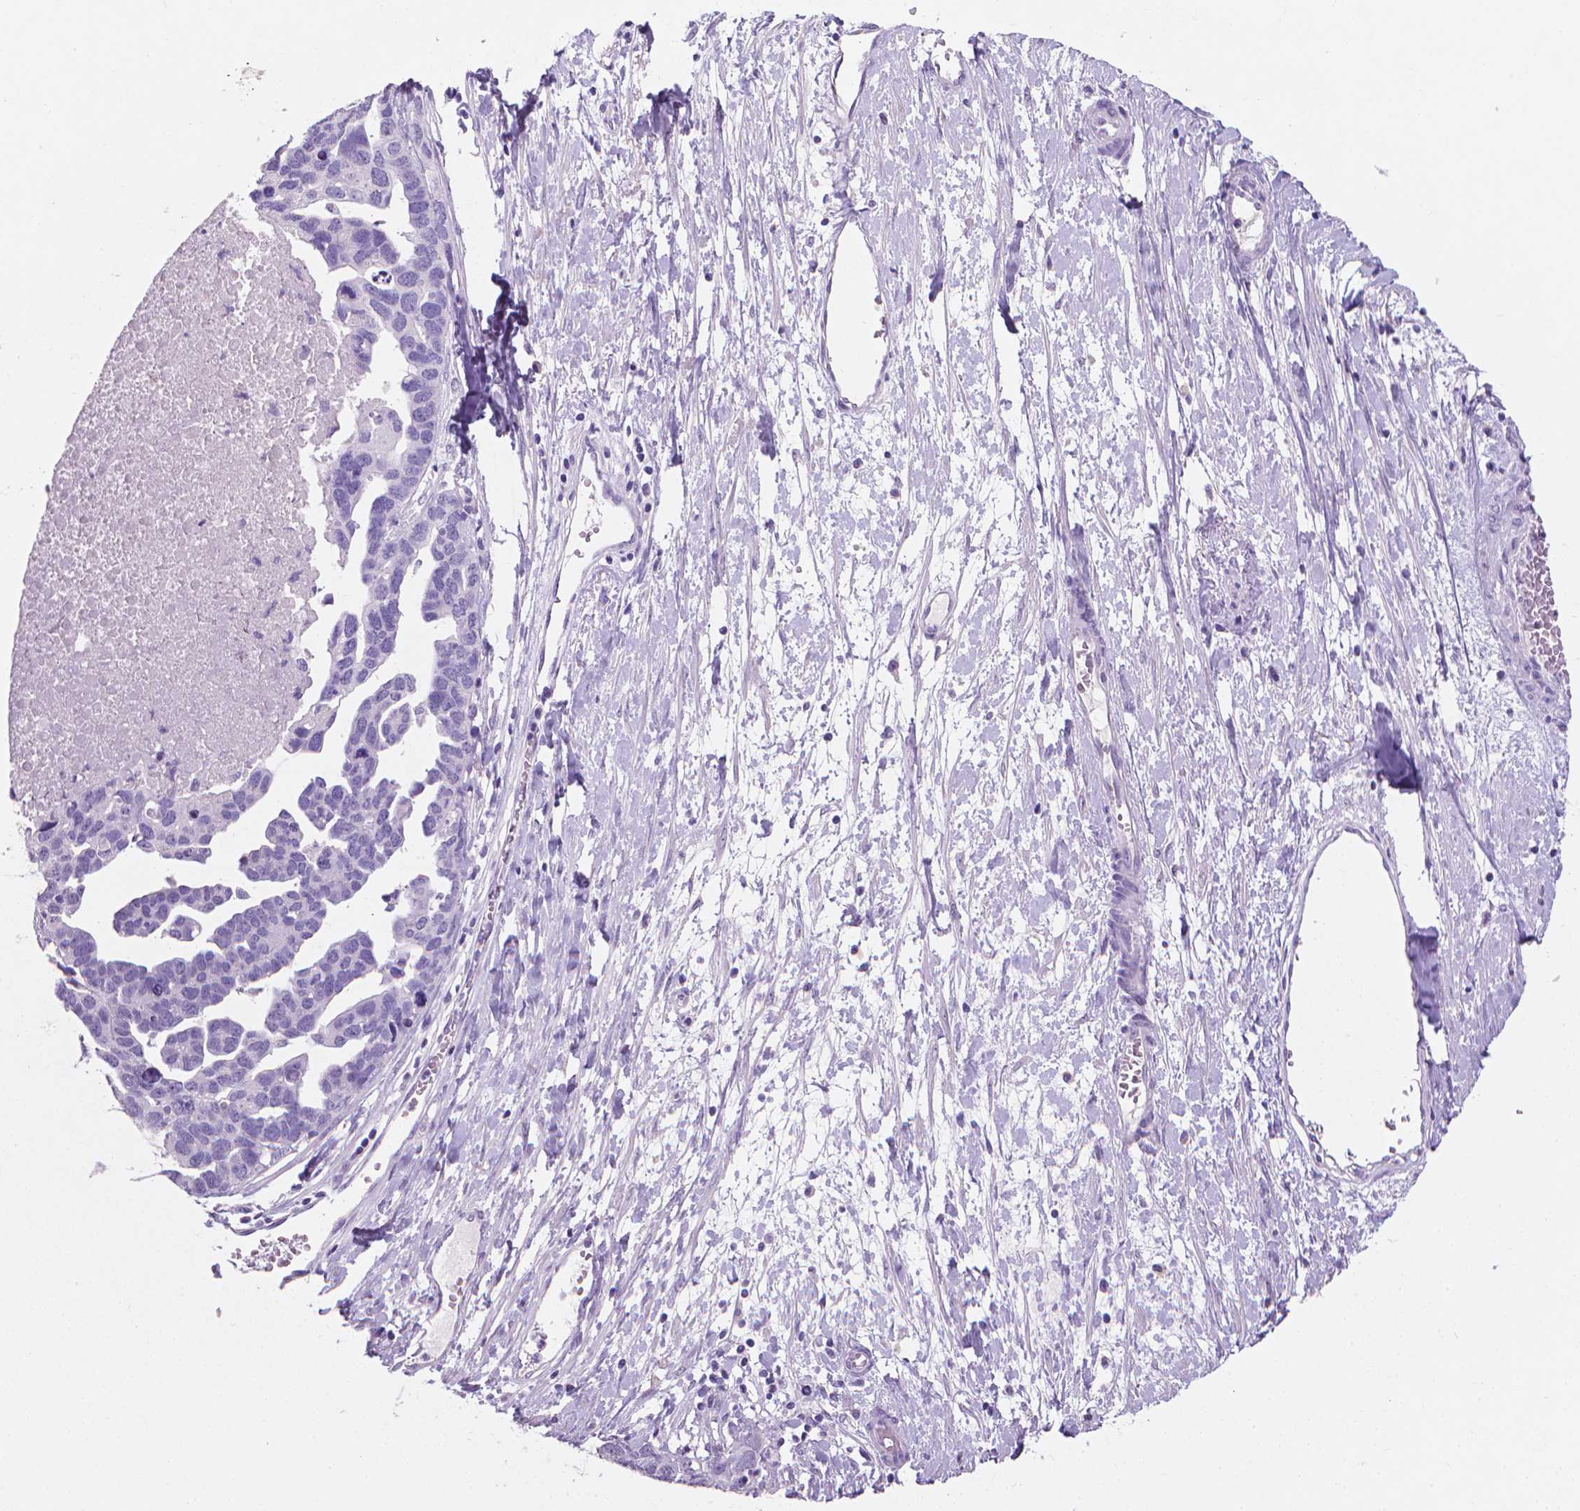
{"staining": {"intensity": "negative", "quantity": "none", "location": "none"}, "tissue": "ovarian cancer", "cell_type": "Tumor cells", "image_type": "cancer", "snomed": [{"axis": "morphology", "description": "Cystadenocarcinoma, serous, NOS"}, {"axis": "topography", "description": "Ovary"}], "caption": "Immunohistochemistry (IHC) of human serous cystadenocarcinoma (ovarian) shows no positivity in tumor cells.", "gene": "XPNPEP2", "patient": {"sex": "female", "age": 54}}